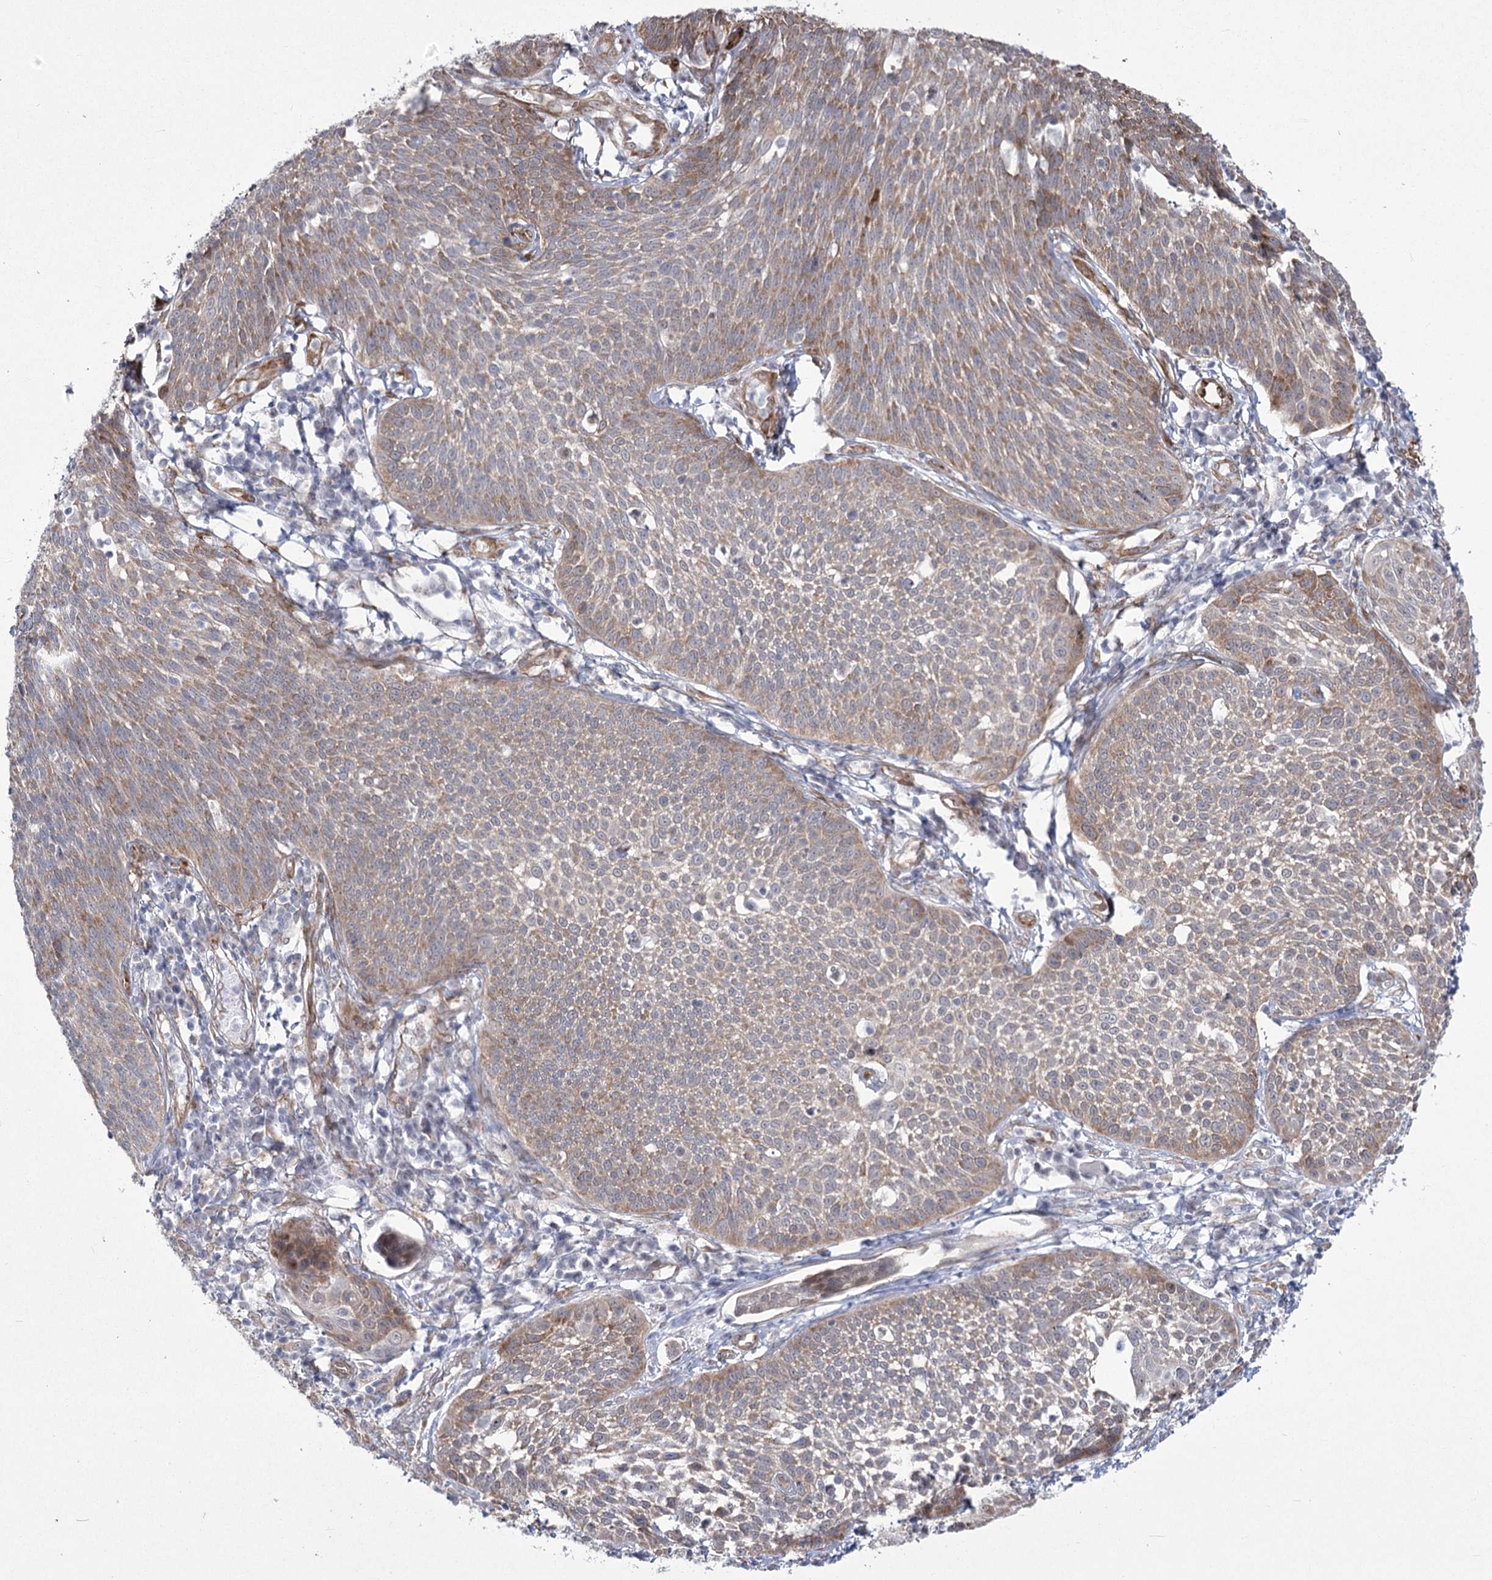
{"staining": {"intensity": "weak", "quantity": "25%-75%", "location": "cytoplasmic/membranous"}, "tissue": "cervical cancer", "cell_type": "Tumor cells", "image_type": "cancer", "snomed": [{"axis": "morphology", "description": "Squamous cell carcinoma, NOS"}, {"axis": "topography", "description": "Cervix"}], "caption": "Cervical squamous cell carcinoma tissue demonstrates weak cytoplasmic/membranous staining in about 25%-75% of tumor cells, visualized by immunohistochemistry. Ihc stains the protein of interest in brown and the nuclei are stained blue.", "gene": "YBX3", "patient": {"sex": "female", "age": 34}}